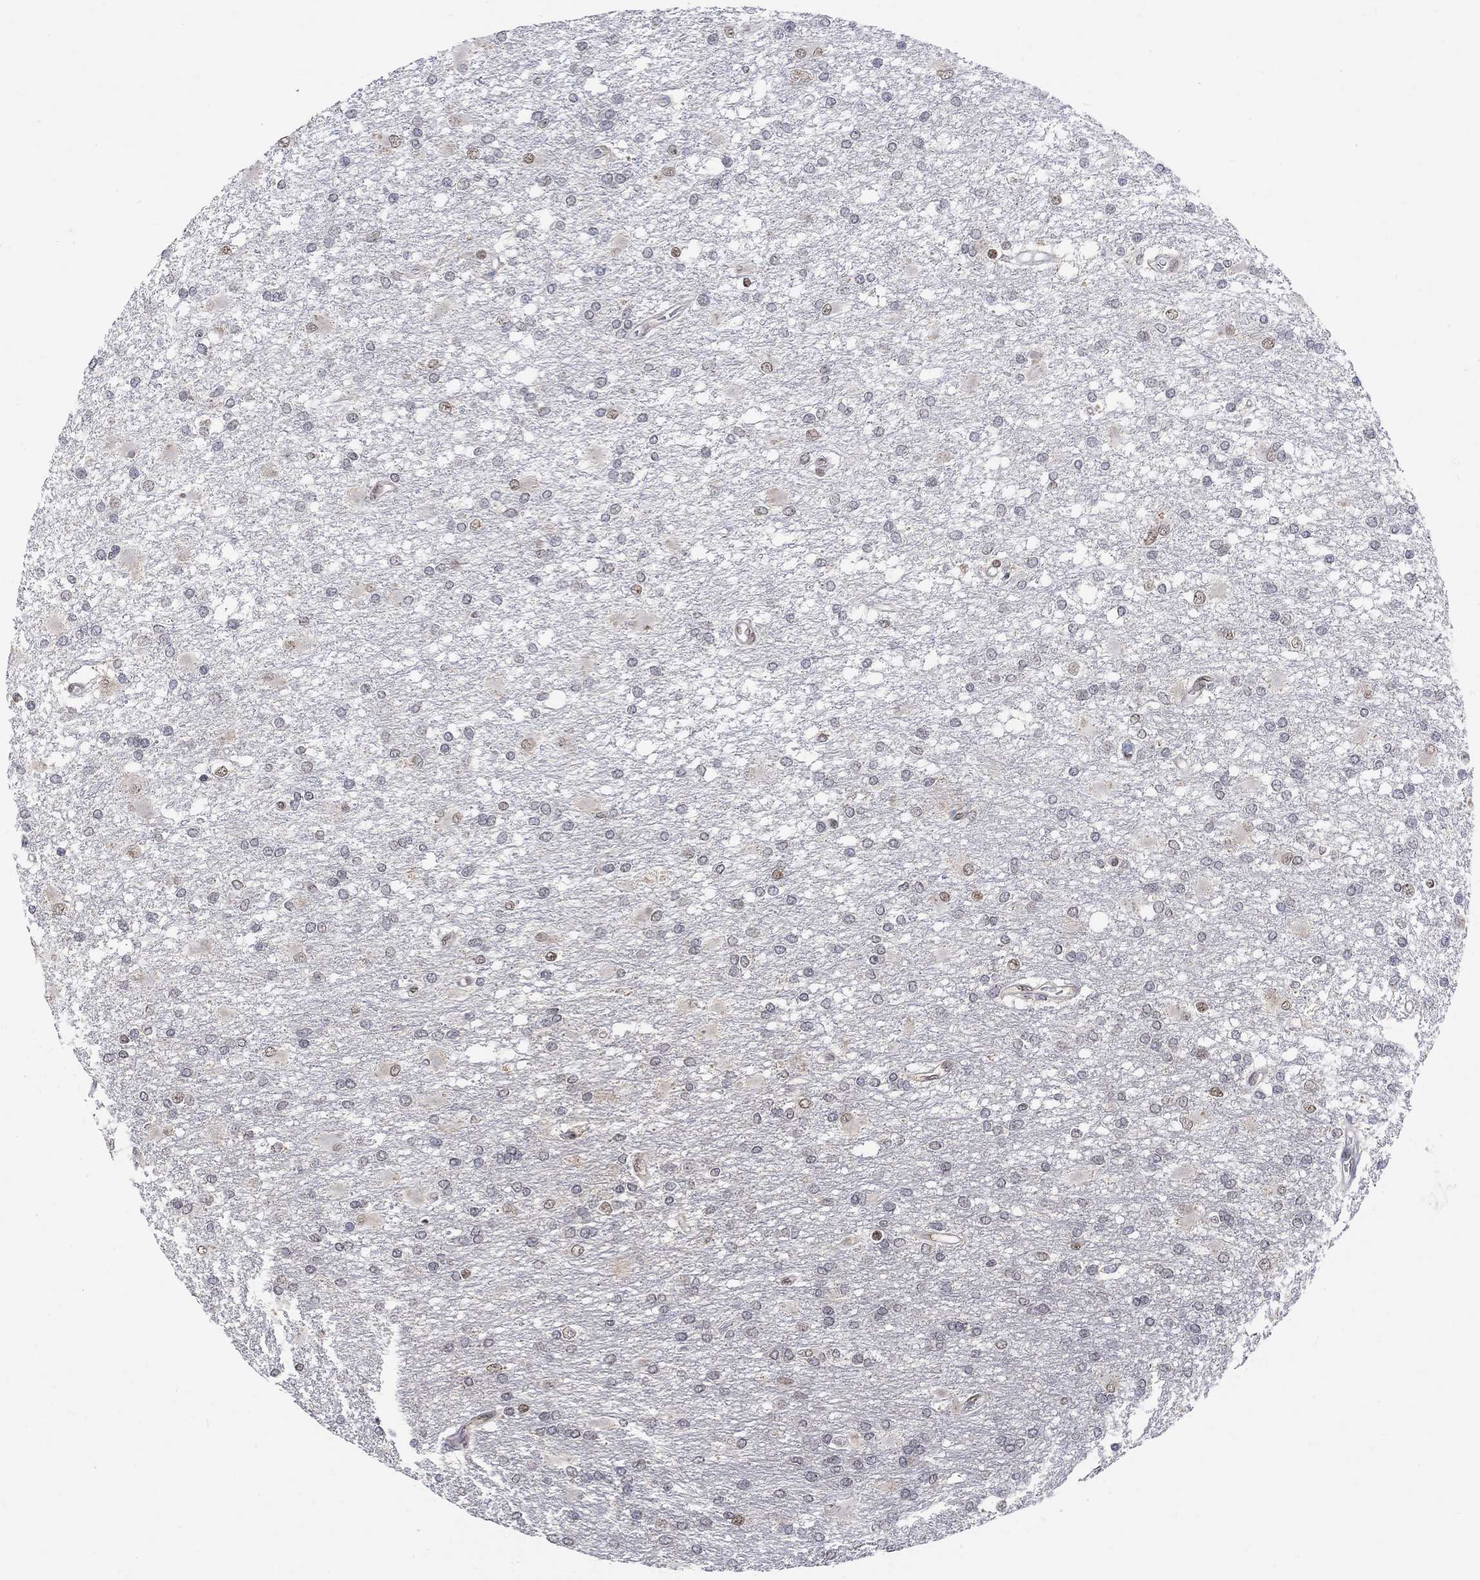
{"staining": {"intensity": "moderate", "quantity": "<25%", "location": "nuclear"}, "tissue": "glioma", "cell_type": "Tumor cells", "image_type": "cancer", "snomed": [{"axis": "morphology", "description": "Glioma, malignant, High grade"}, {"axis": "topography", "description": "Cerebral cortex"}], "caption": "Human glioma stained with a protein marker demonstrates moderate staining in tumor cells.", "gene": "KLF12", "patient": {"sex": "male", "age": 79}}